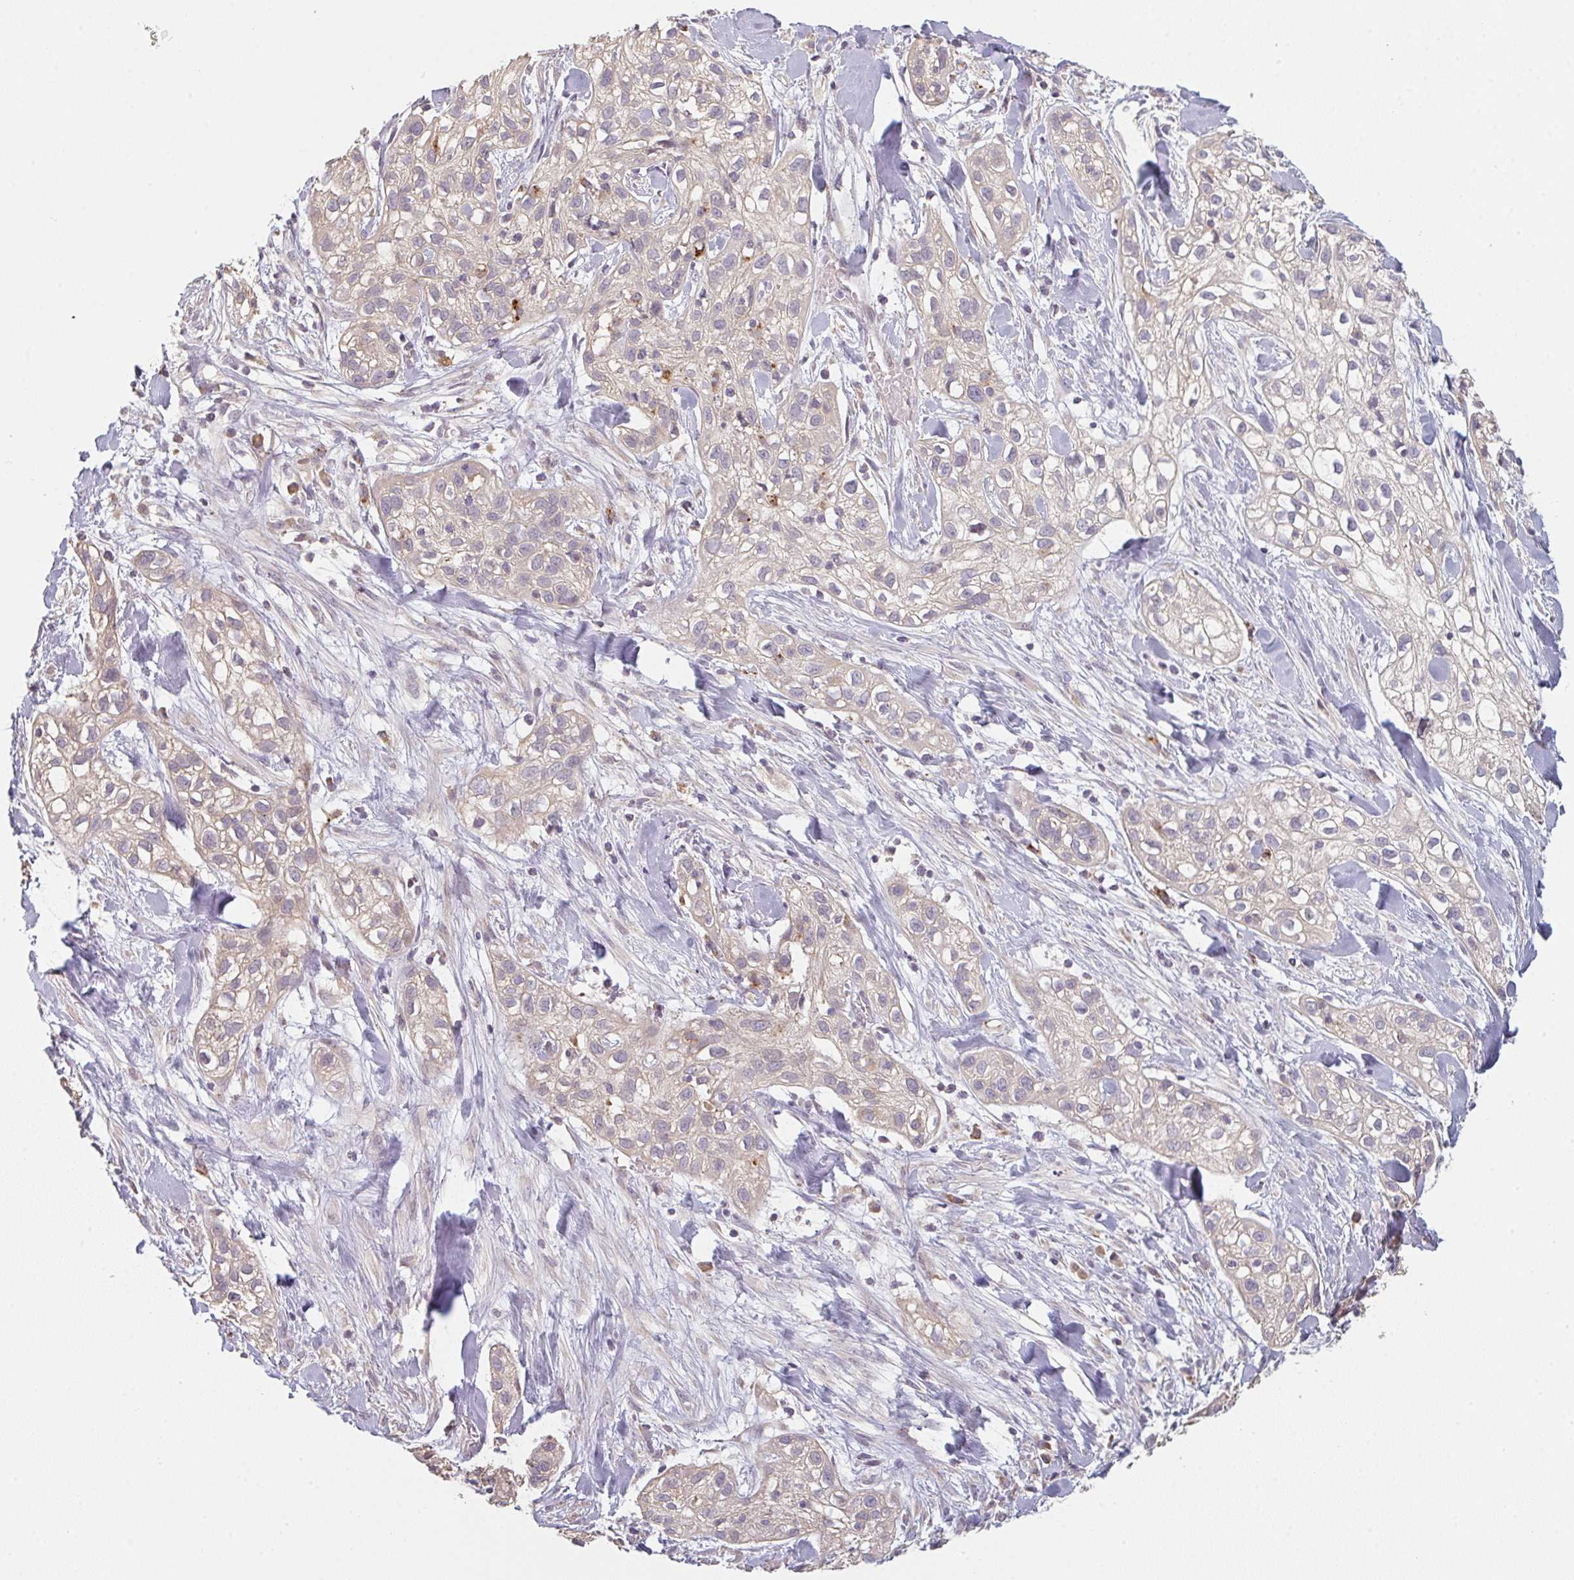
{"staining": {"intensity": "weak", "quantity": "<25%", "location": "cytoplasmic/membranous"}, "tissue": "skin cancer", "cell_type": "Tumor cells", "image_type": "cancer", "snomed": [{"axis": "morphology", "description": "Squamous cell carcinoma, NOS"}, {"axis": "topography", "description": "Skin"}], "caption": "An immunohistochemistry (IHC) image of skin cancer is shown. There is no staining in tumor cells of skin cancer.", "gene": "TMEM237", "patient": {"sex": "male", "age": 82}}